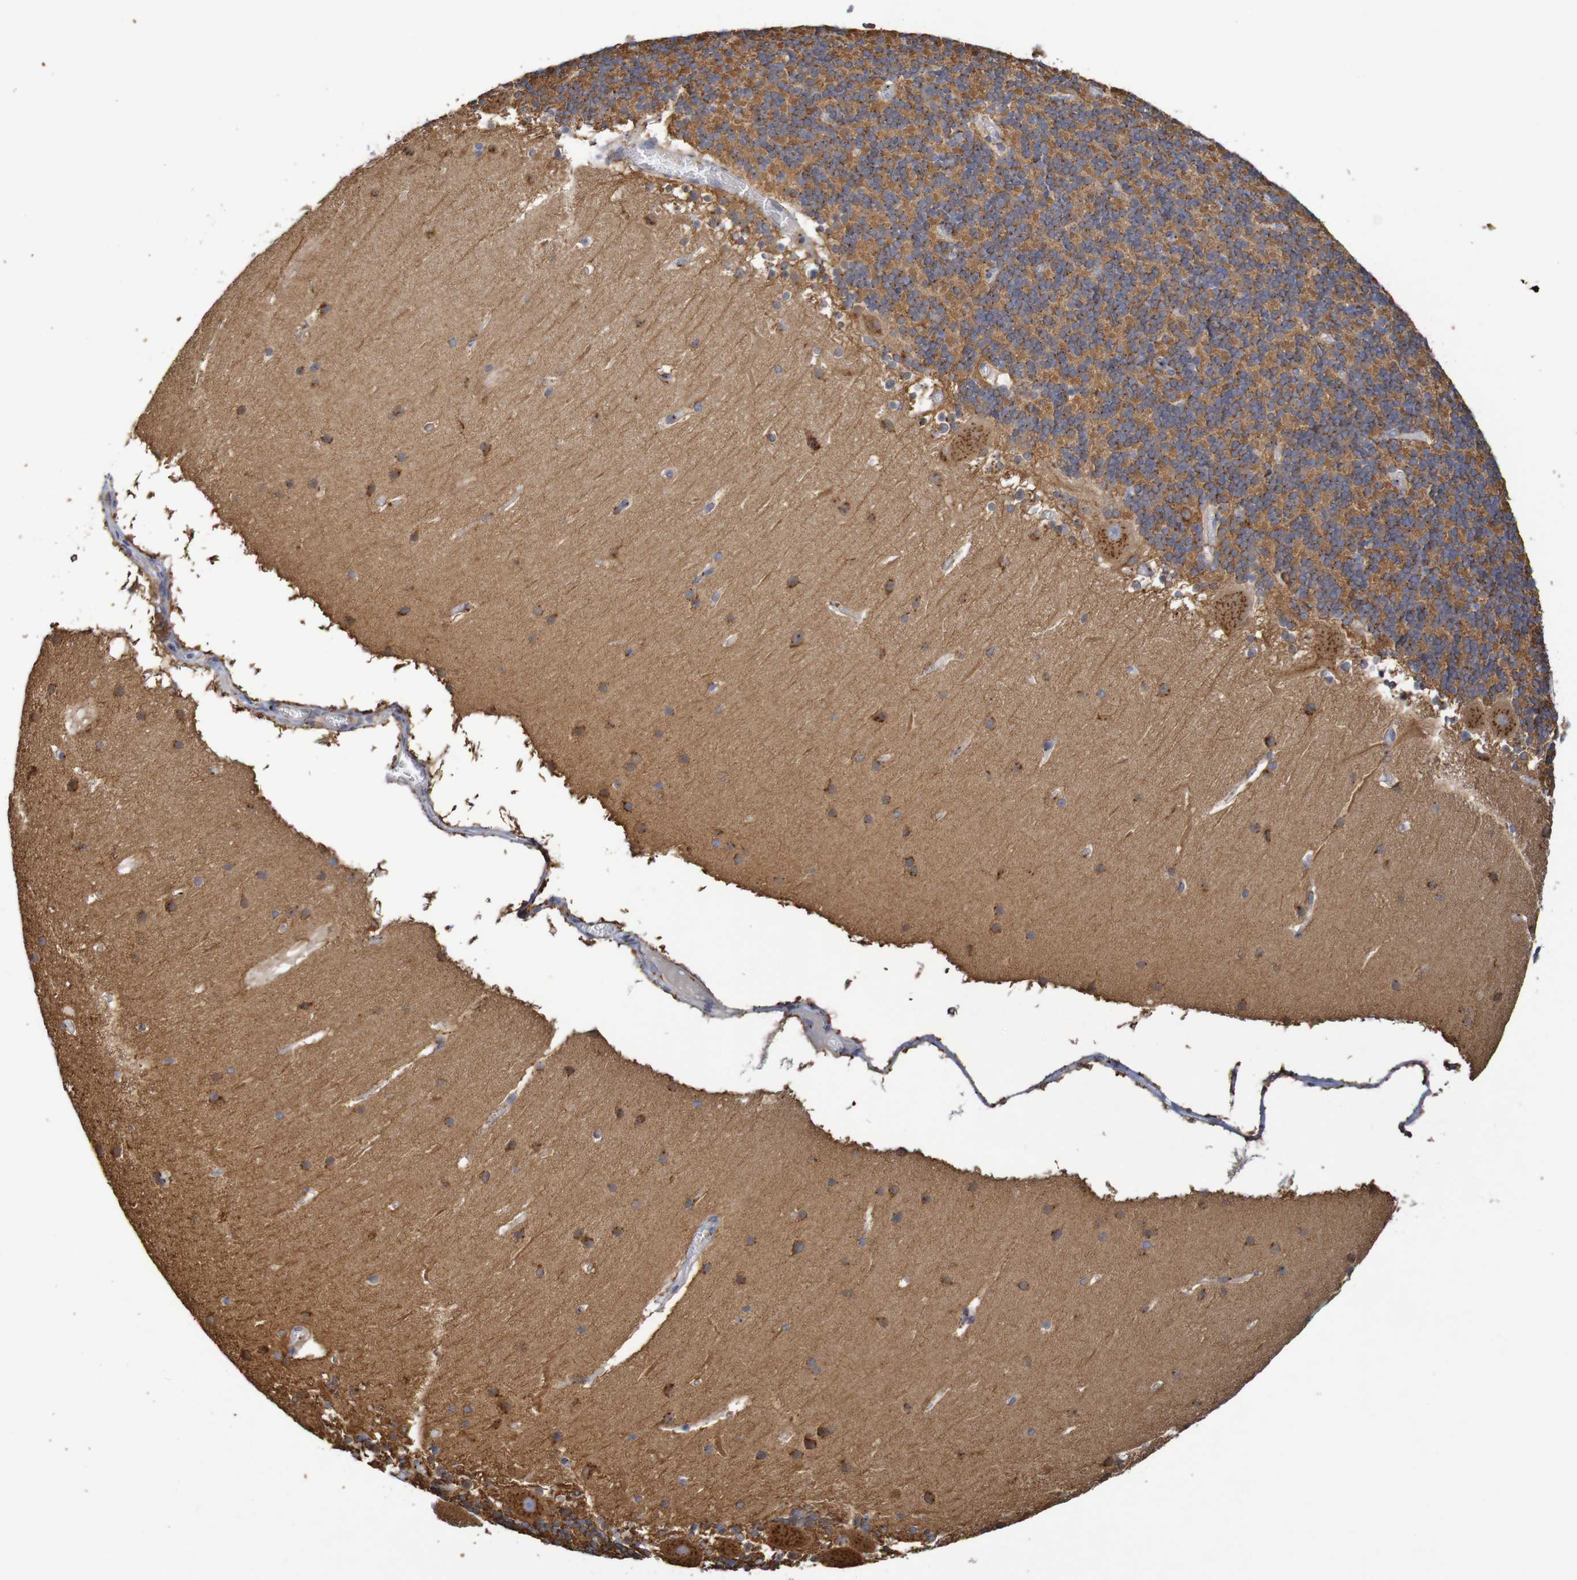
{"staining": {"intensity": "moderate", "quantity": ">75%", "location": "cytoplasmic/membranous"}, "tissue": "cerebellum", "cell_type": "Cells in granular layer", "image_type": "normal", "snomed": [{"axis": "morphology", "description": "Normal tissue, NOS"}, {"axis": "topography", "description": "Cerebellum"}], "caption": "High-magnification brightfield microscopy of unremarkable cerebellum stained with DAB (3,3'-diaminobenzidine) (brown) and counterstained with hematoxylin (blue). cells in granular layer exhibit moderate cytoplasmic/membranous expression is present in about>75% of cells.", "gene": "DCP2", "patient": {"sex": "male", "age": 45}}